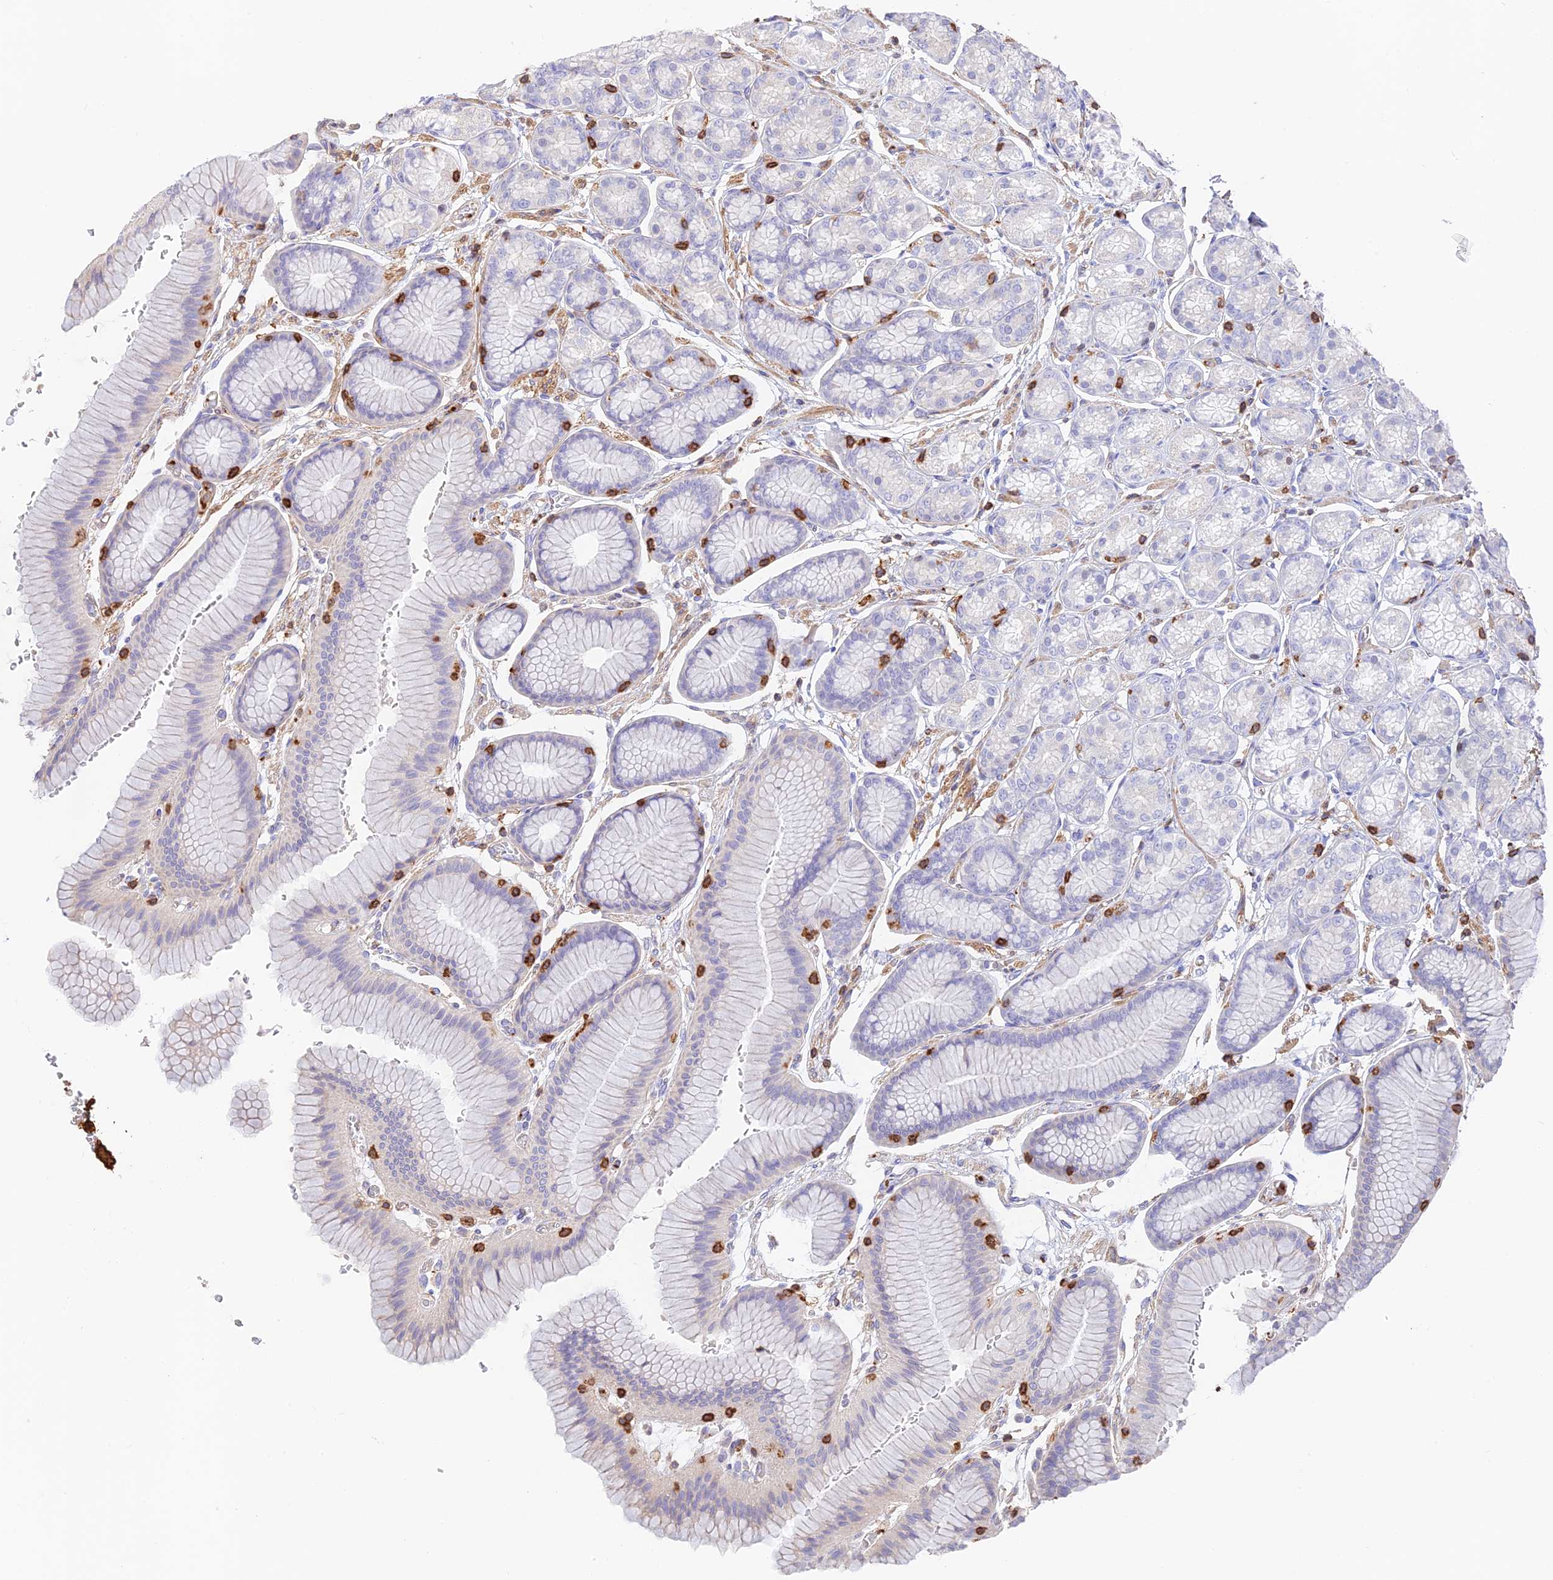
{"staining": {"intensity": "negative", "quantity": "none", "location": "none"}, "tissue": "stomach", "cell_type": "Glandular cells", "image_type": "normal", "snomed": [{"axis": "morphology", "description": "Normal tissue, NOS"}, {"axis": "morphology", "description": "Adenocarcinoma, NOS"}, {"axis": "morphology", "description": "Adenocarcinoma, High grade"}, {"axis": "topography", "description": "Stomach, upper"}, {"axis": "topography", "description": "Stomach"}], "caption": "This is an IHC photomicrograph of normal stomach. There is no staining in glandular cells.", "gene": "DENND1C", "patient": {"sex": "female", "age": 65}}